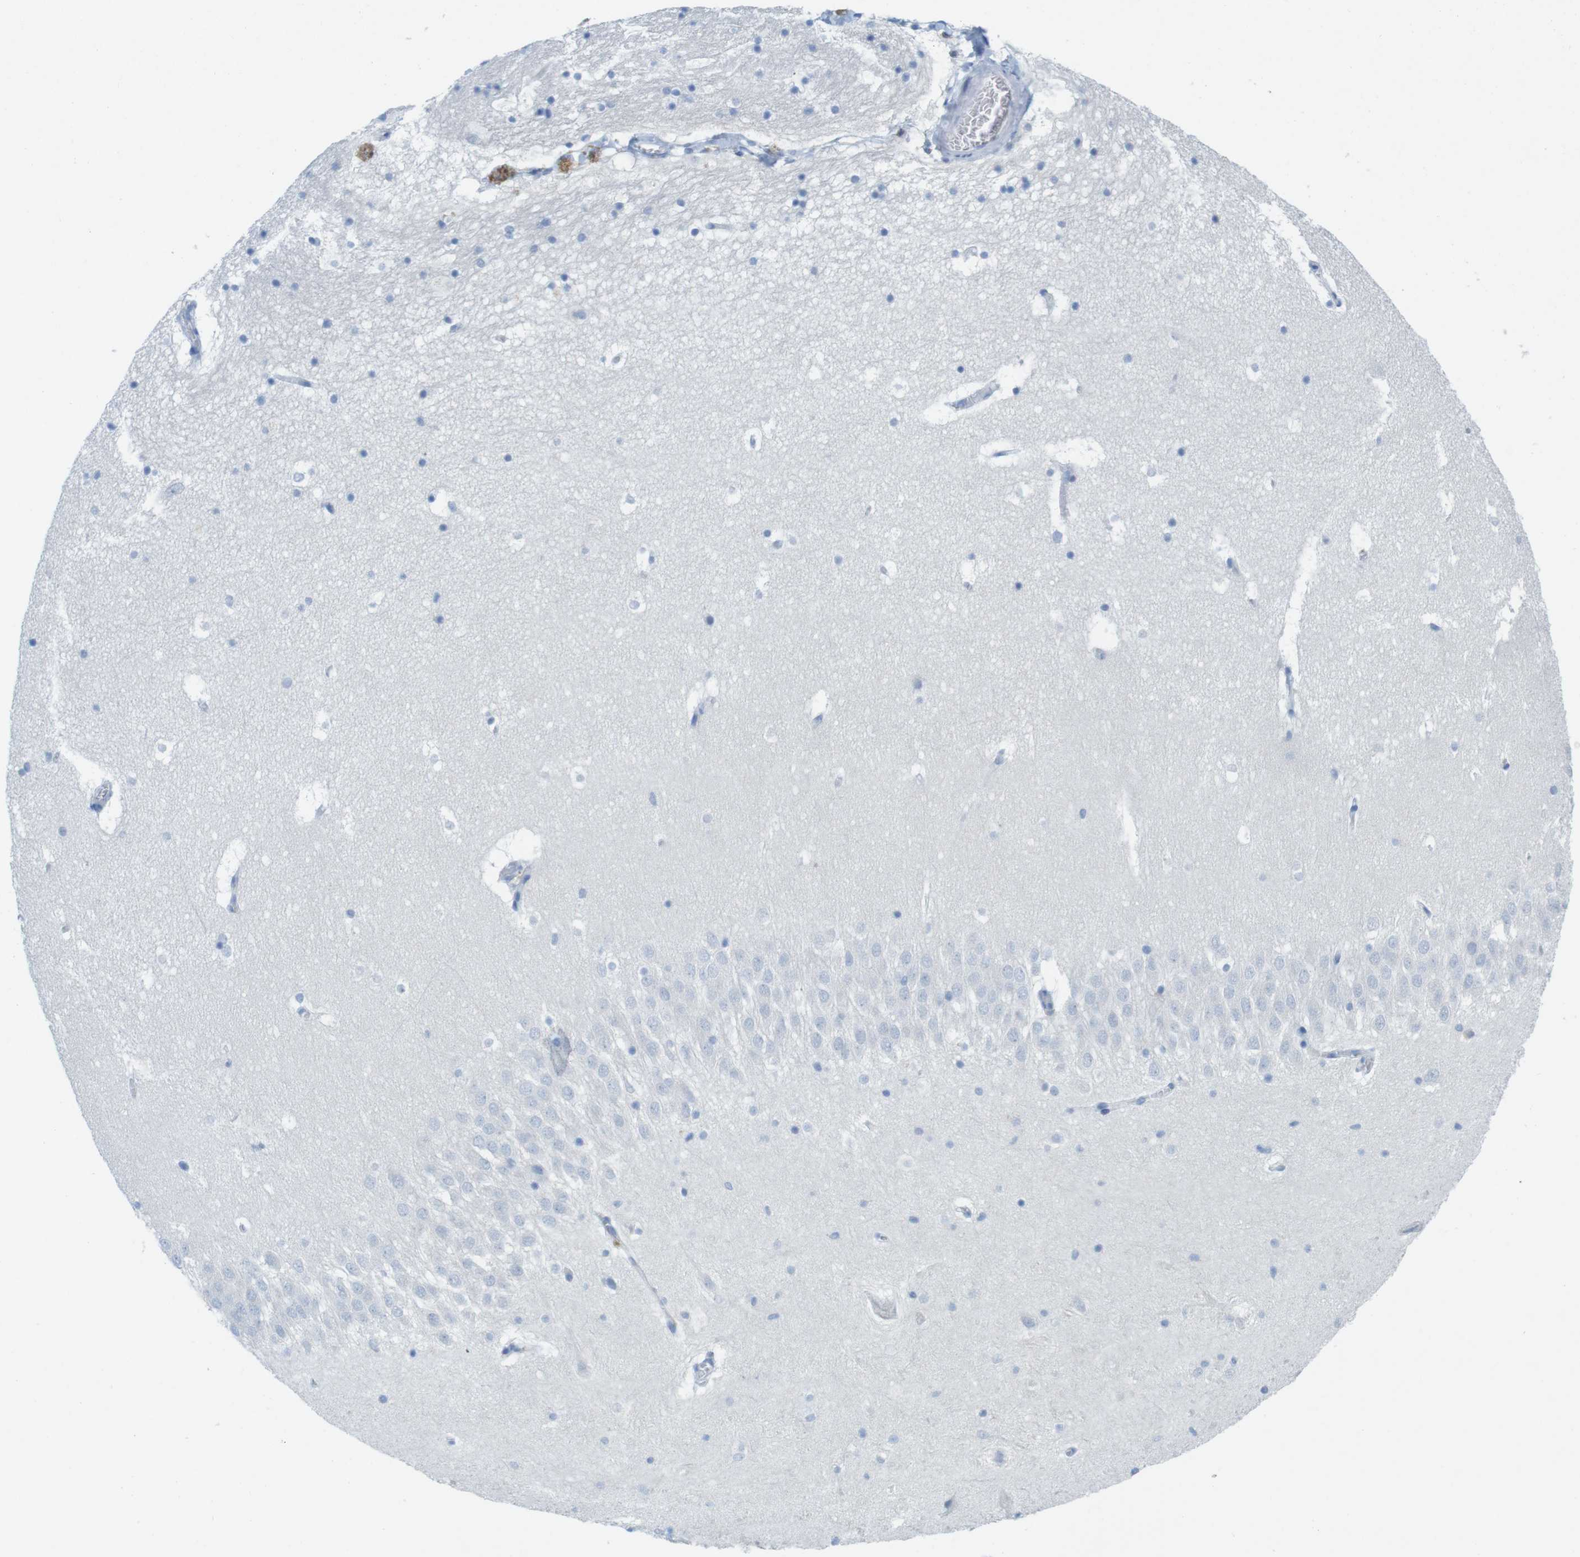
{"staining": {"intensity": "negative", "quantity": "none", "location": "none"}, "tissue": "hippocampus", "cell_type": "Glial cells", "image_type": "normal", "snomed": [{"axis": "morphology", "description": "Normal tissue, NOS"}, {"axis": "topography", "description": "Hippocampus"}], "caption": "An image of hippocampus stained for a protein reveals no brown staining in glial cells. (Immunohistochemistry (ihc), brightfield microscopy, high magnification).", "gene": "CD5", "patient": {"sex": "male", "age": 45}}